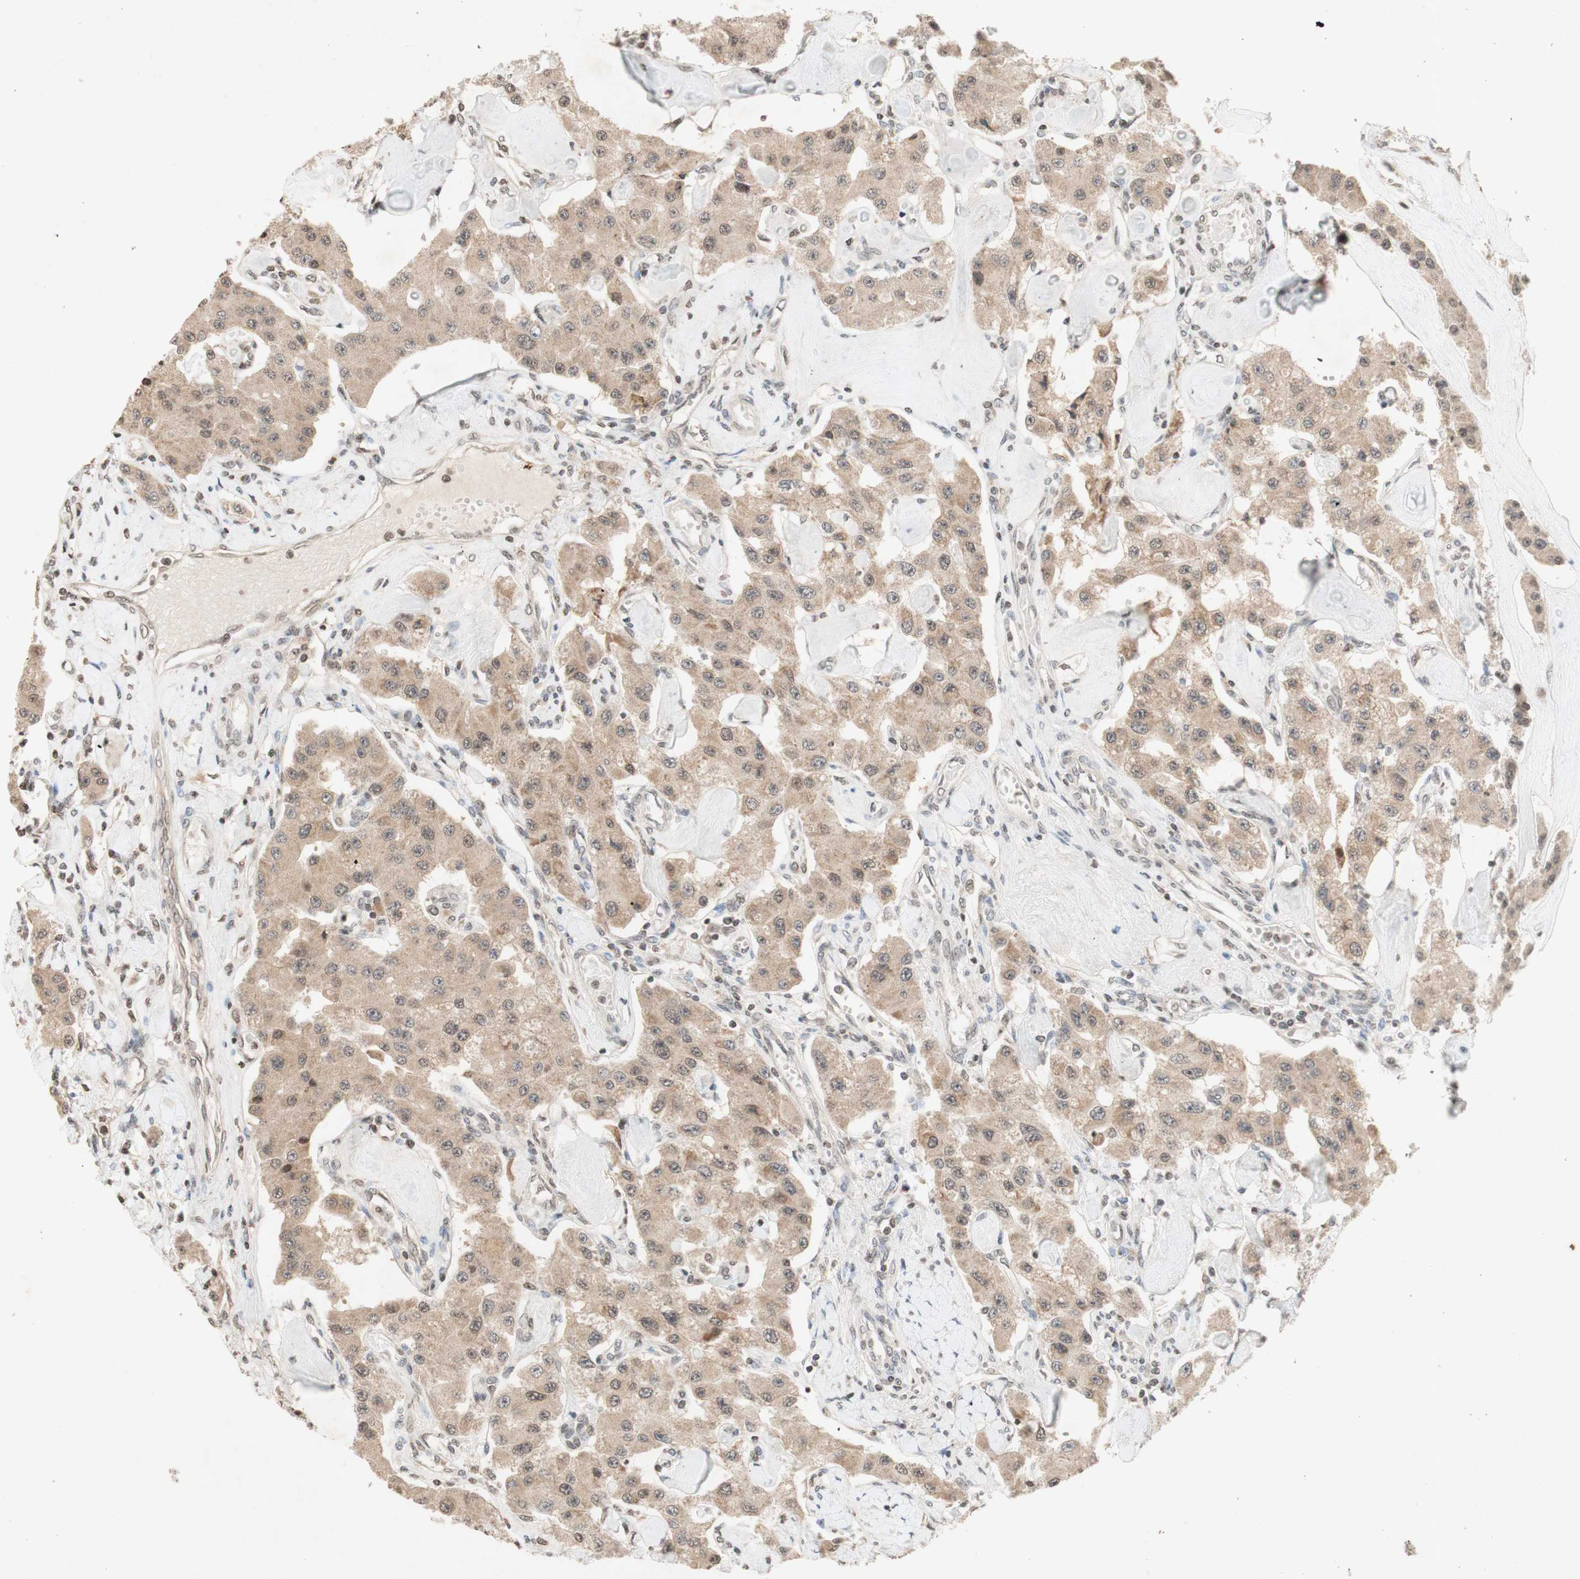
{"staining": {"intensity": "moderate", "quantity": ">75%", "location": "cytoplasmic/membranous"}, "tissue": "carcinoid", "cell_type": "Tumor cells", "image_type": "cancer", "snomed": [{"axis": "morphology", "description": "Carcinoid, malignant, NOS"}, {"axis": "topography", "description": "Pancreas"}], "caption": "About >75% of tumor cells in human malignant carcinoid reveal moderate cytoplasmic/membranous protein staining as visualized by brown immunohistochemical staining.", "gene": "GLI1", "patient": {"sex": "male", "age": 41}}